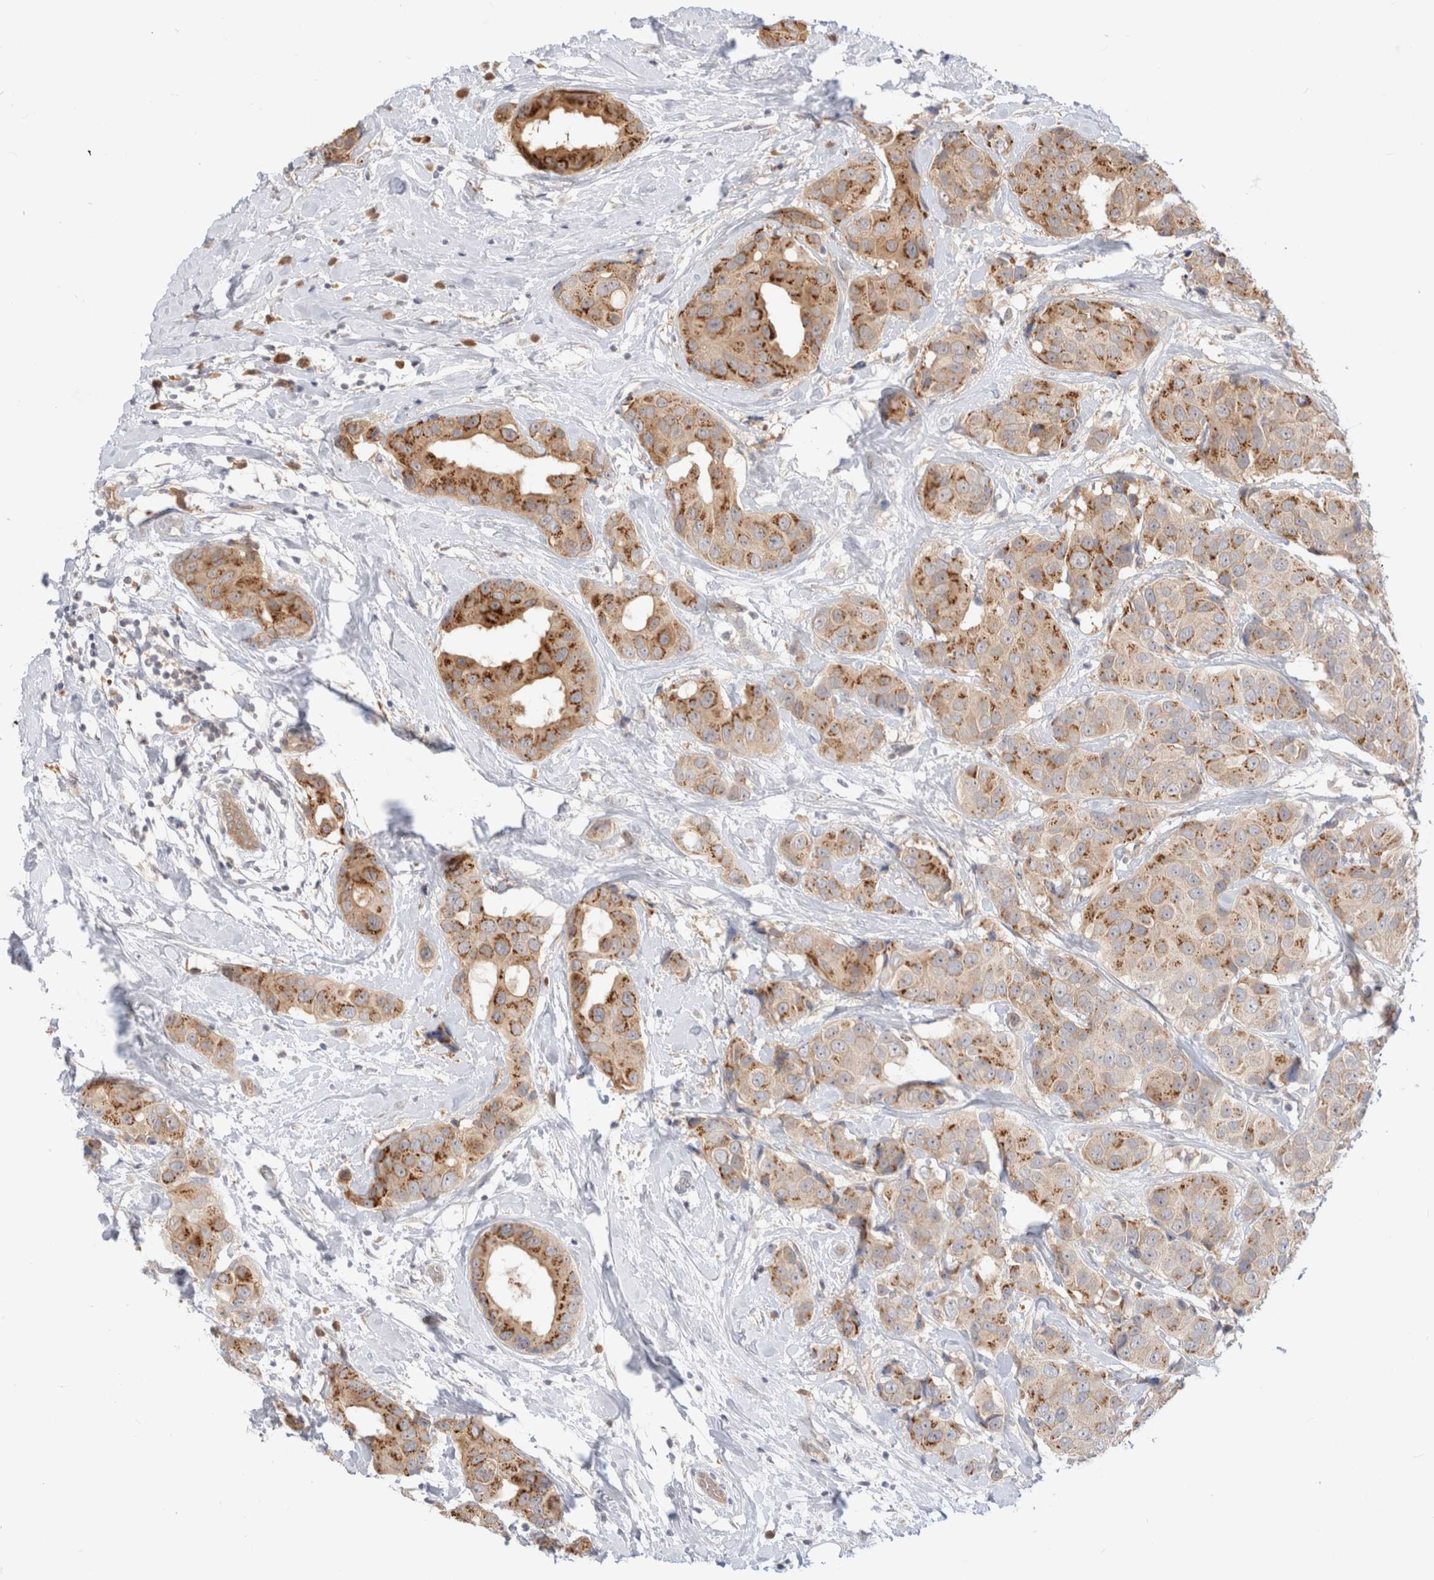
{"staining": {"intensity": "moderate", "quantity": ">75%", "location": "cytoplasmic/membranous"}, "tissue": "breast cancer", "cell_type": "Tumor cells", "image_type": "cancer", "snomed": [{"axis": "morphology", "description": "Normal tissue, NOS"}, {"axis": "morphology", "description": "Duct carcinoma"}, {"axis": "topography", "description": "Breast"}], "caption": "Breast cancer (intraductal carcinoma) stained with a brown dye exhibits moderate cytoplasmic/membranous positive staining in approximately >75% of tumor cells.", "gene": "EFCAB13", "patient": {"sex": "female", "age": 39}}